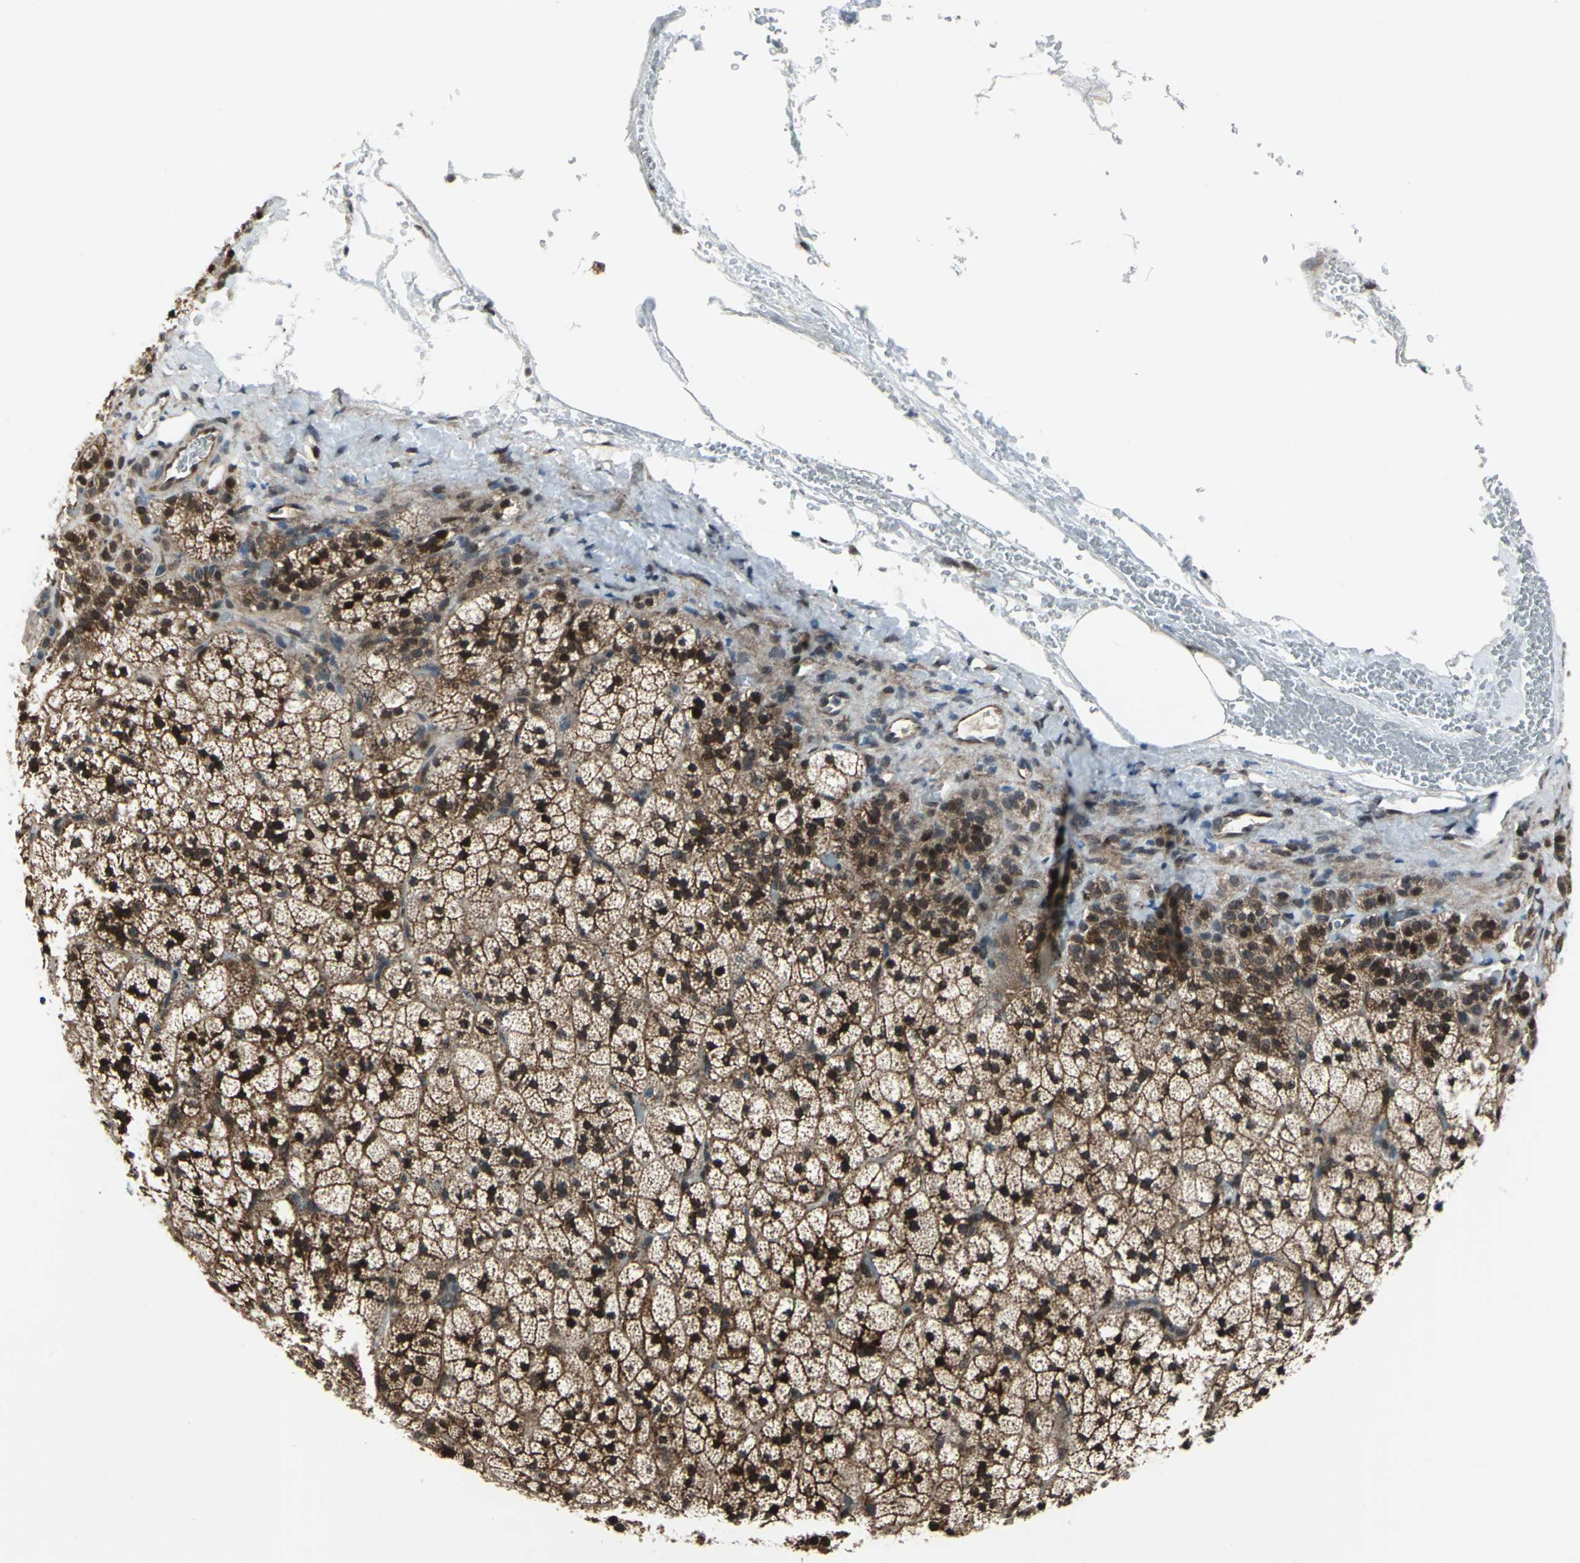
{"staining": {"intensity": "strong", "quantity": ">75%", "location": "cytoplasmic/membranous,nuclear"}, "tissue": "adrenal gland", "cell_type": "Glandular cells", "image_type": "normal", "snomed": [{"axis": "morphology", "description": "Normal tissue, NOS"}, {"axis": "topography", "description": "Adrenal gland"}], "caption": "This image exhibits benign adrenal gland stained with immunohistochemistry to label a protein in brown. The cytoplasmic/membranous,nuclear of glandular cells show strong positivity for the protein. Nuclei are counter-stained blue.", "gene": "POLR3K", "patient": {"sex": "male", "age": 35}}